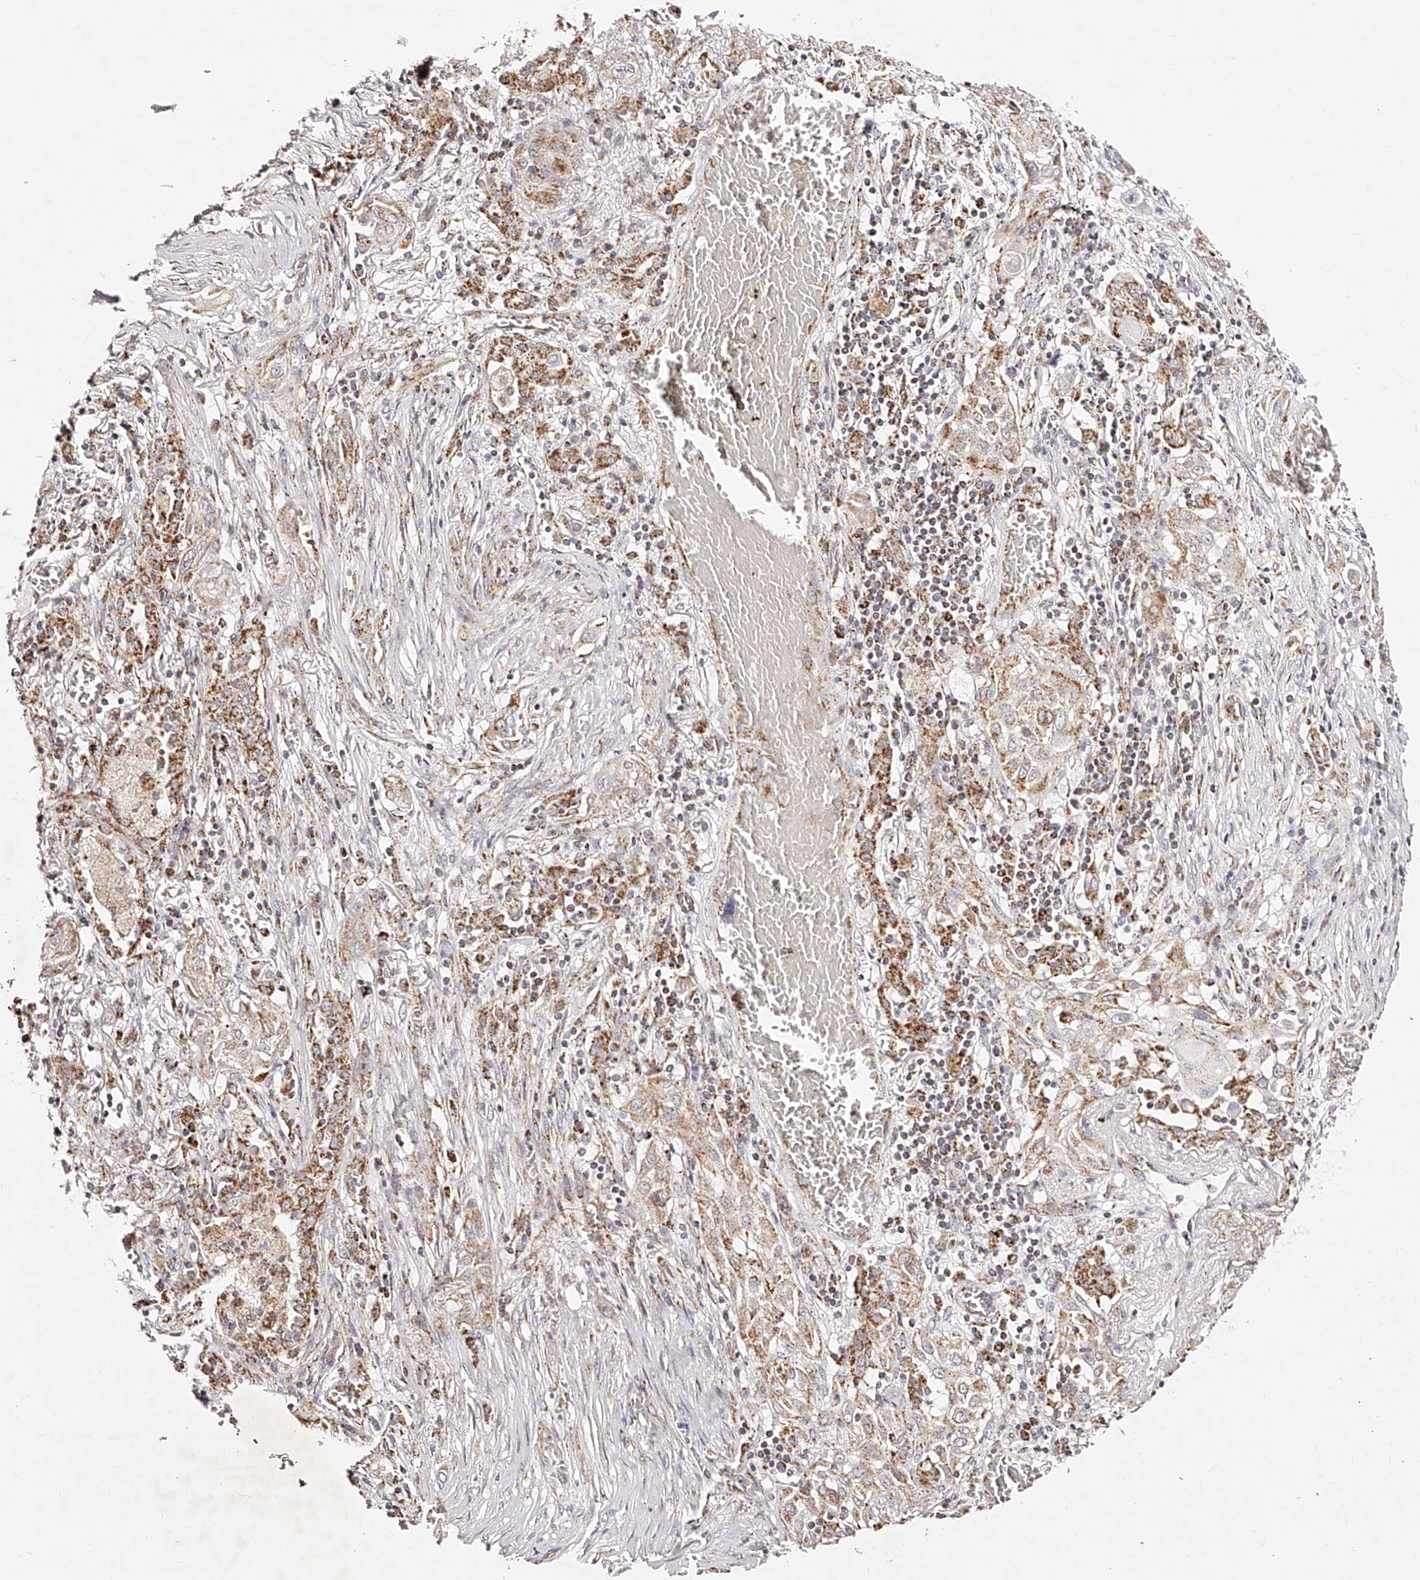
{"staining": {"intensity": "moderate", "quantity": "25%-75%", "location": "cytoplasmic/membranous"}, "tissue": "lung cancer", "cell_type": "Tumor cells", "image_type": "cancer", "snomed": [{"axis": "morphology", "description": "Squamous cell carcinoma, NOS"}, {"axis": "topography", "description": "Lung"}], "caption": "A medium amount of moderate cytoplasmic/membranous expression is appreciated in approximately 25%-75% of tumor cells in lung cancer (squamous cell carcinoma) tissue.", "gene": "NDUFV3", "patient": {"sex": "female", "age": 47}}